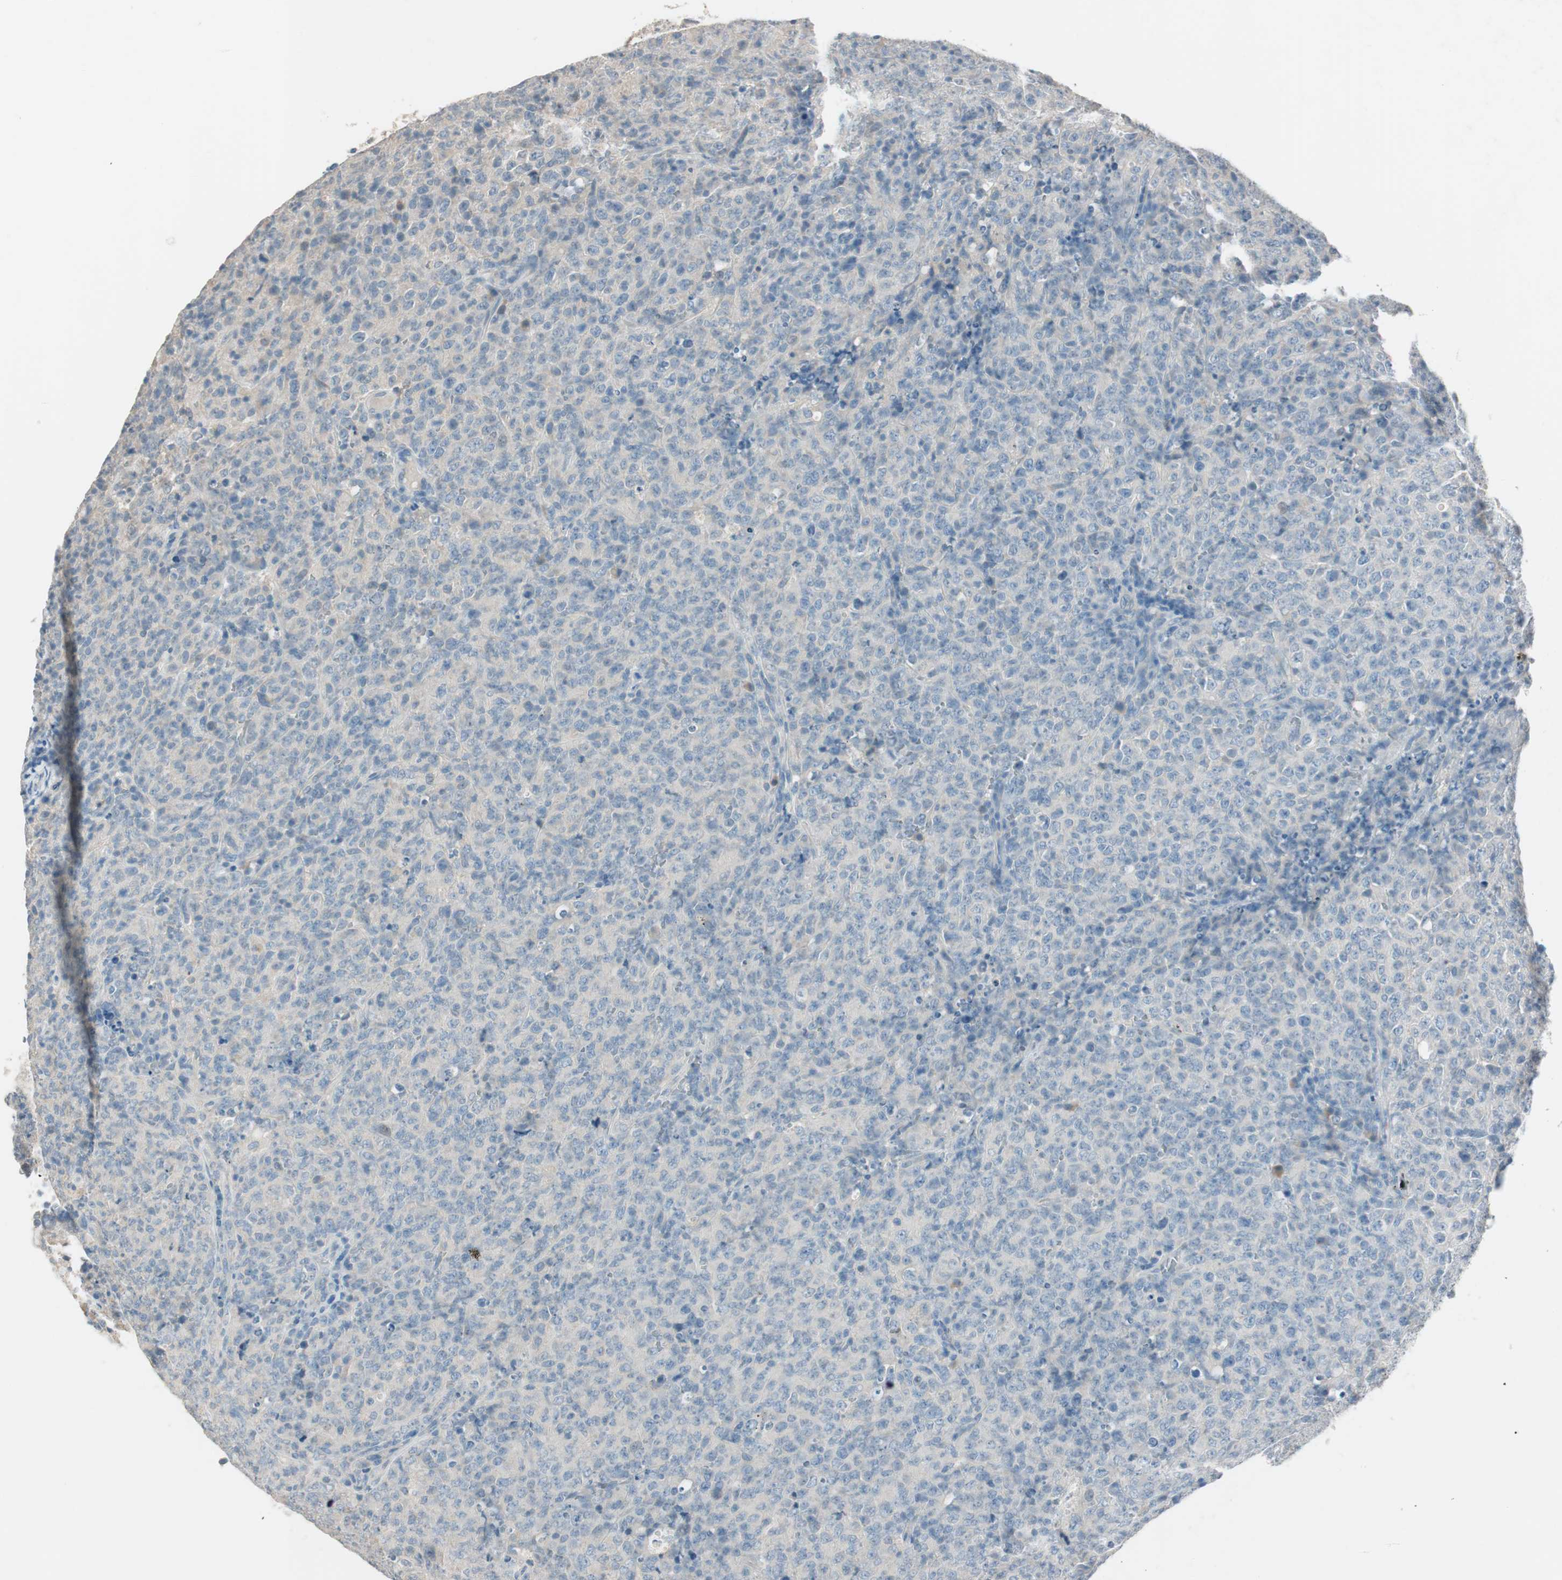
{"staining": {"intensity": "weak", "quantity": "<25%", "location": "cytoplasmic/membranous"}, "tissue": "lymphoma", "cell_type": "Tumor cells", "image_type": "cancer", "snomed": [{"axis": "morphology", "description": "Malignant lymphoma, non-Hodgkin's type, High grade"}, {"axis": "topography", "description": "Tonsil"}], "caption": "Tumor cells are negative for protein expression in human high-grade malignant lymphoma, non-Hodgkin's type. (DAB (3,3'-diaminobenzidine) immunohistochemistry (IHC) with hematoxylin counter stain).", "gene": "KHK", "patient": {"sex": "female", "age": 36}}